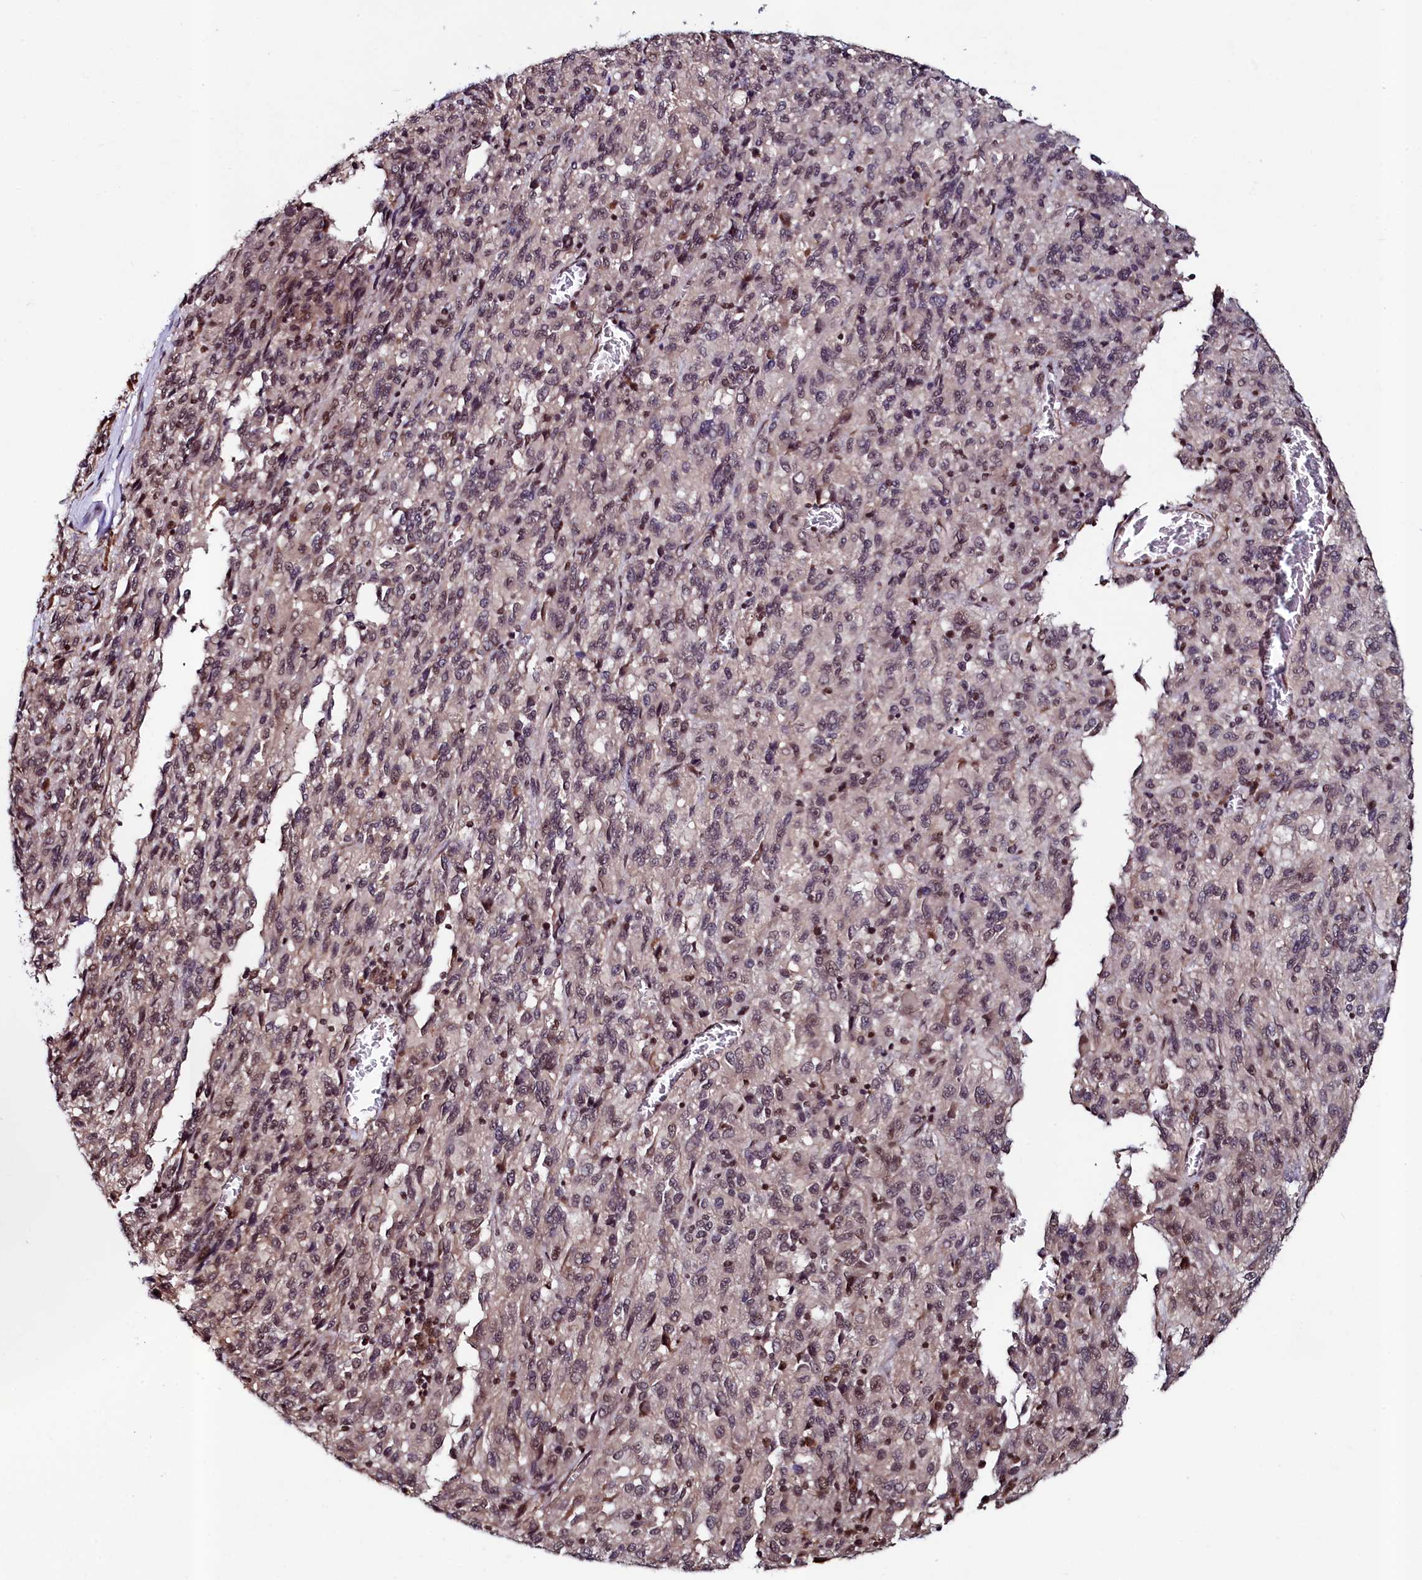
{"staining": {"intensity": "weak", "quantity": ">75%", "location": "nuclear"}, "tissue": "melanoma", "cell_type": "Tumor cells", "image_type": "cancer", "snomed": [{"axis": "morphology", "description": "Malignant melanoma, Metastatic site"}, {"axis": "topography", "description": "Lung"}], "caption": "The micrograph shows immunohistochemical staining of malignant melanoma (metastatic site). There is weak nuclear expression is seen in about >75% of tumor cells. The protein is stained brown, and the nuclei are stained in blue (DAB (3,3'-diaminobenzidine) IHC with brightfield microscopy, high magnification).", "gene": "LEO1", "patient": {"sex": "male", "age": 64}}